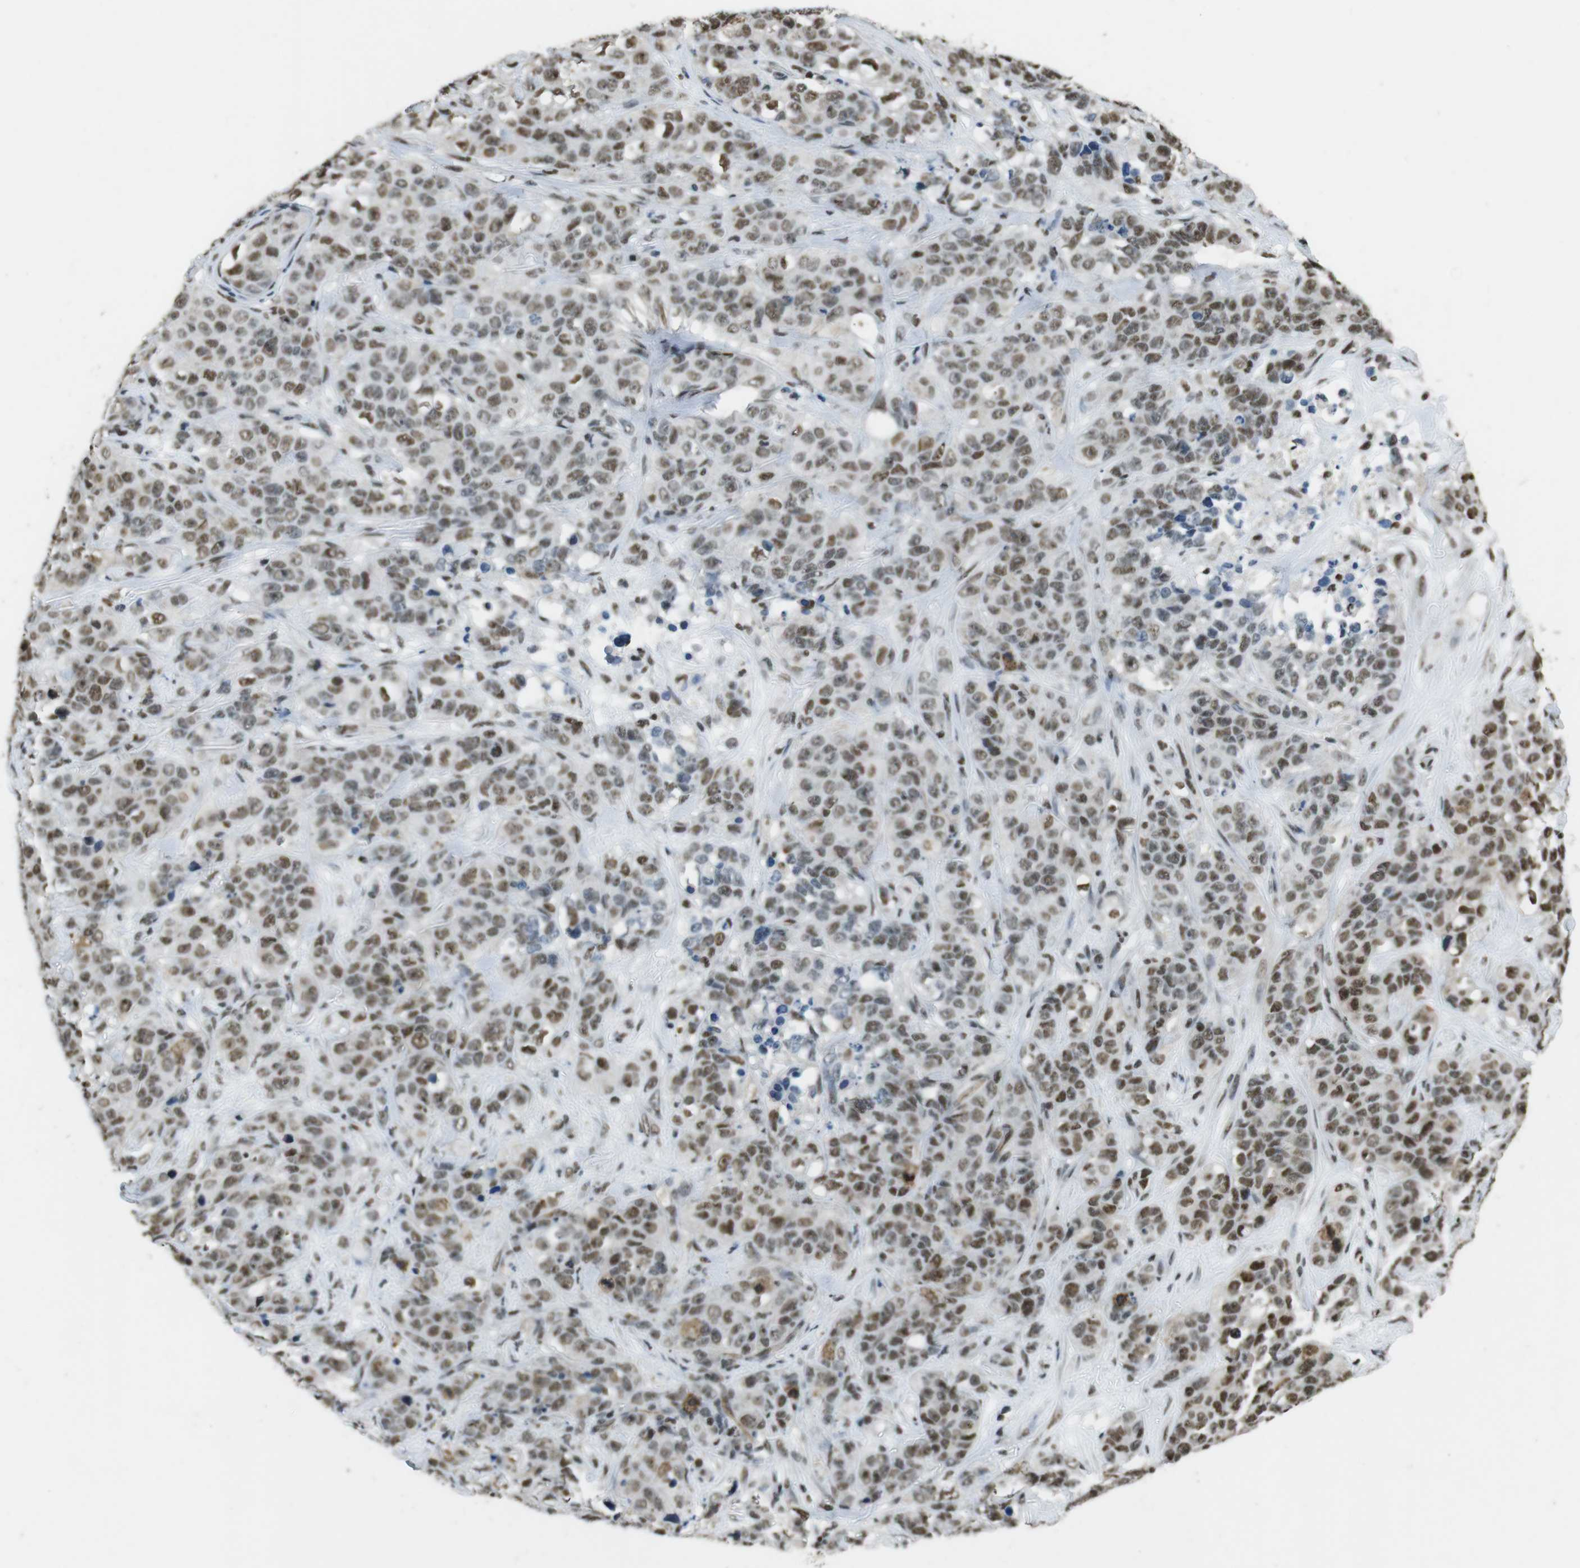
{"staining": {"intensity": "moderate", "quantity": ">75%", "location": "nuclear"}, "tissue": "stomach cancer", "cell_type": "Tumor cells", "image_type": "cancer", "snomed": [{"axis": "morphology", "description": "Adenocarcinoma, NOS"}, {"axis": "topography", "description": "Stomach"}], "caption": "Protein expression analysis of stomach cancer demonstrates moderate nuclear expression in approximately >75% of tumor cells.", "gene": "CSNK2B", "patient": {"sex": "male", "age": 48}}